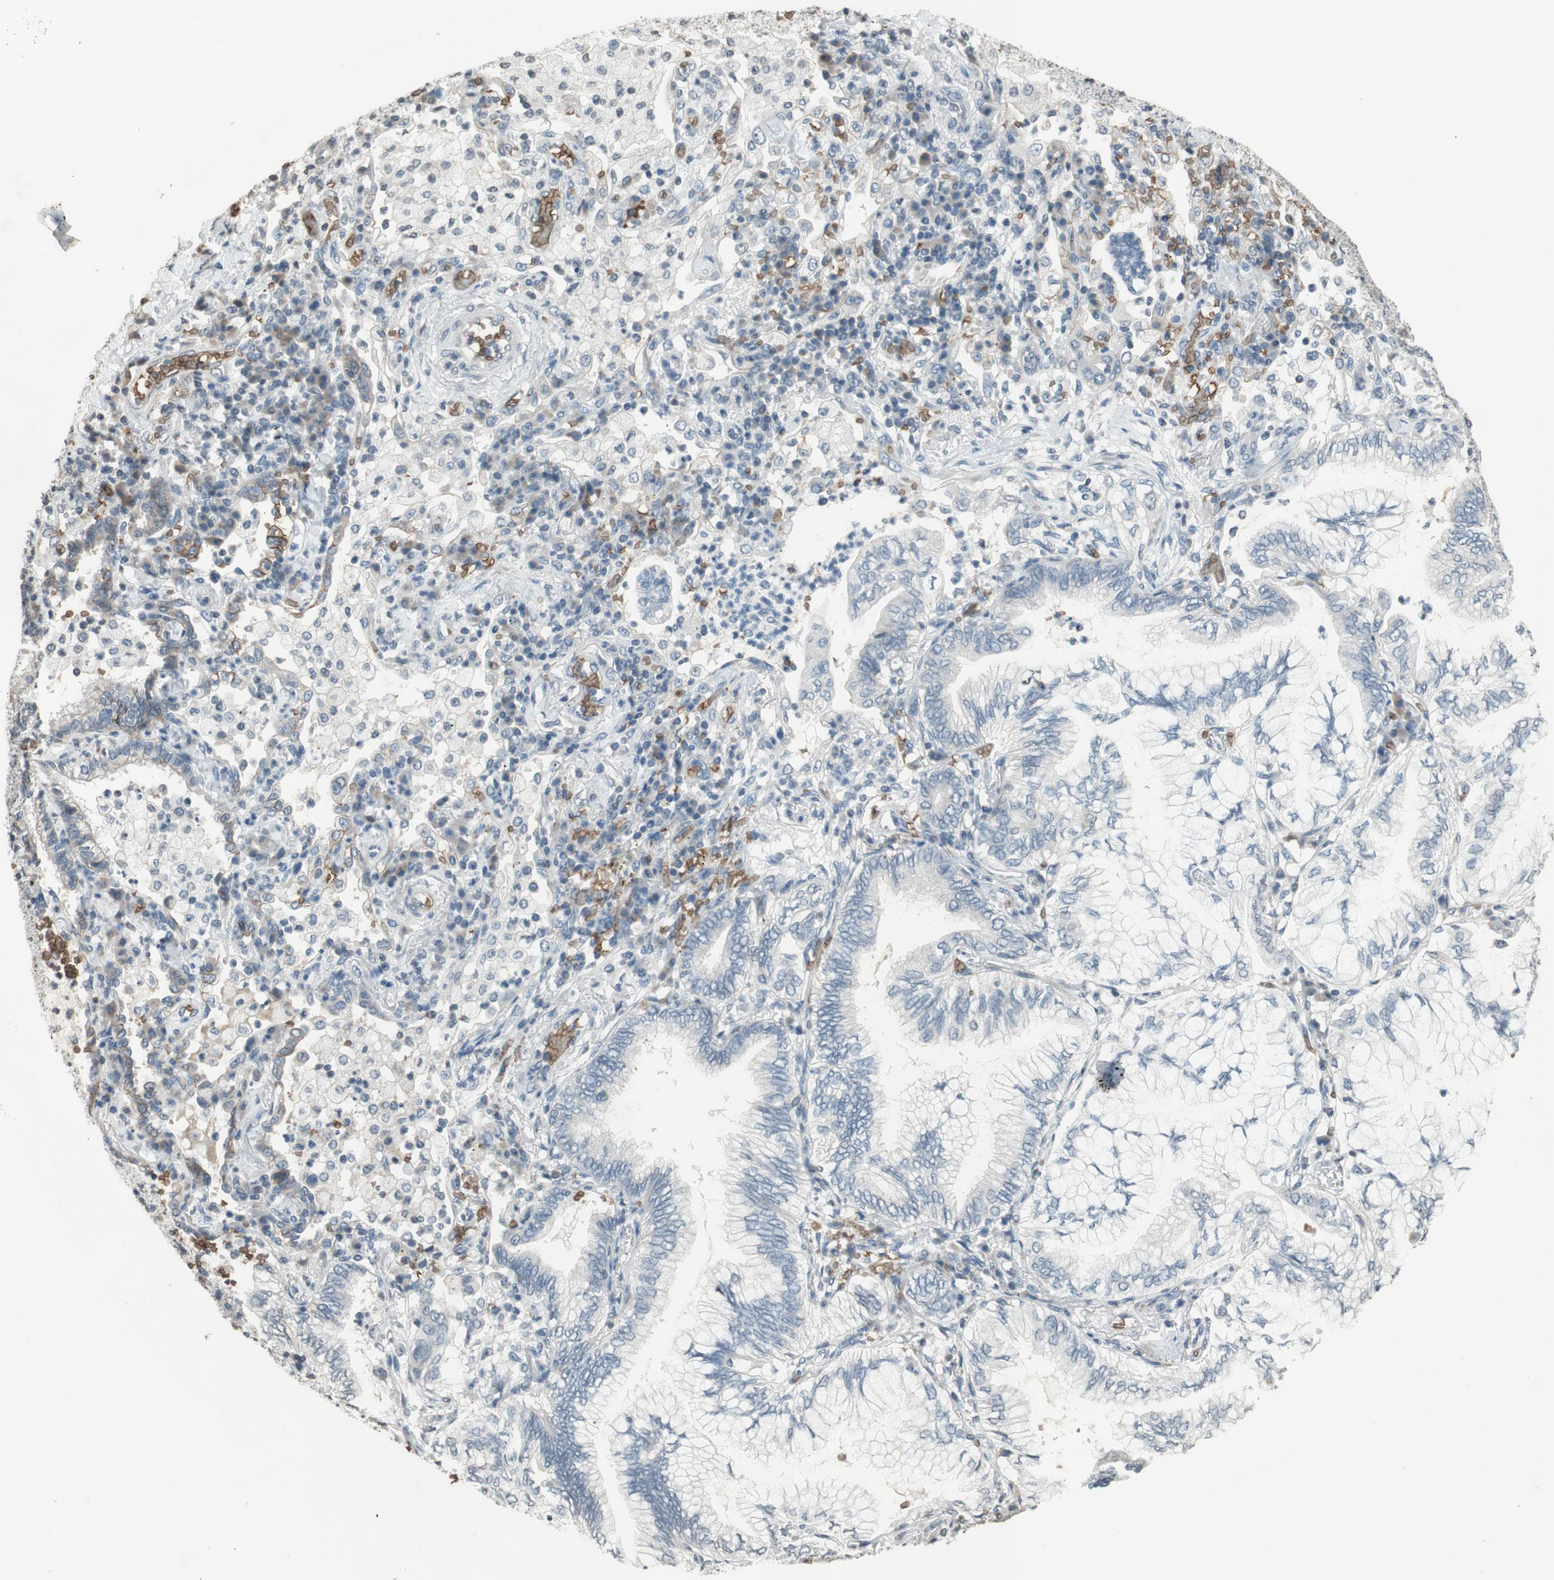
{"staining": {"intensity": "negative", "quantity": "none", "location": "none"}, "tissue": "lung cancer", "cell_type": "Tumor cells", "image_type": "cancer", "snomed": [{"axis": "morphology", "description": "Normal tissue, NOS"}, {"axis": "morphology", "description": "Adenocarcinoma, NOS"}, {"axis": "topography", "description": "Bronchus"}, {"axis": "topography", "description": "Lung"}], "caption": "IHC histopathology image of human adenocarcinoma (lung) stained for a protein (brown), which displays no expression in tumor cells.", "gene": "GYPC", "patient": {"sex": "female", "age": 70}}